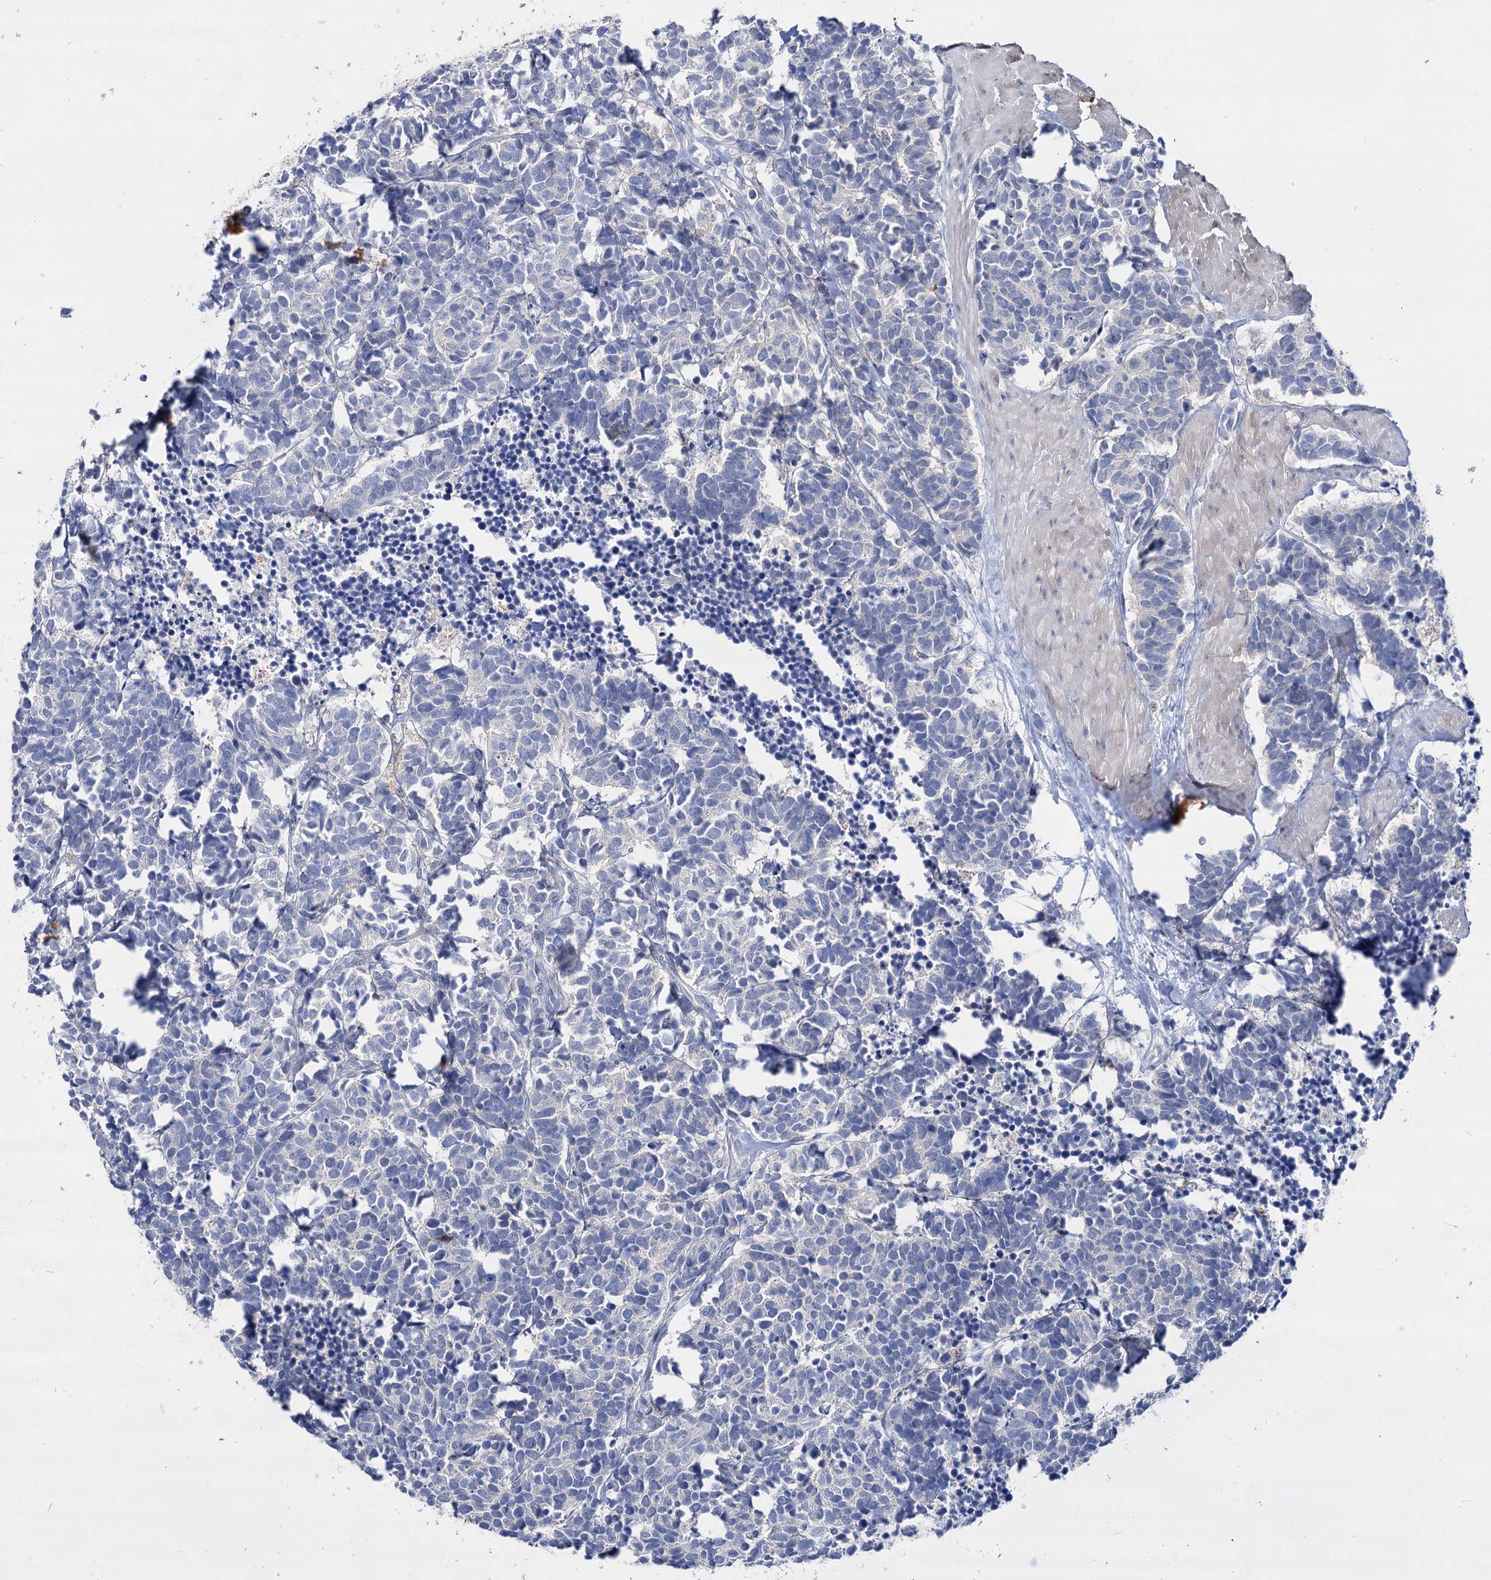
{"staining": {"intensity": "negative", "quantity": "none", "location": "none"}, "tissue": "carcinoid", "cell_type": "Tumor cells", "image_type": "cancer", "snomed": [{"axis": "morphology", "description": "Carcinoma, NOS"}, {"axis": "morphology", "description": "Carcinoid, malignant, NOS"}, {"axis": "topography", "description": "Urinary bladder"}], "caption": "This histopathology image is of carcinoma stained with immunohistochemistry to label a protein in brown with the nuclei are counter-stained blue. There is no positivity in tumor cells.", "gene": "LYZL4", "patient": {"sex": "male", "age": 57}}